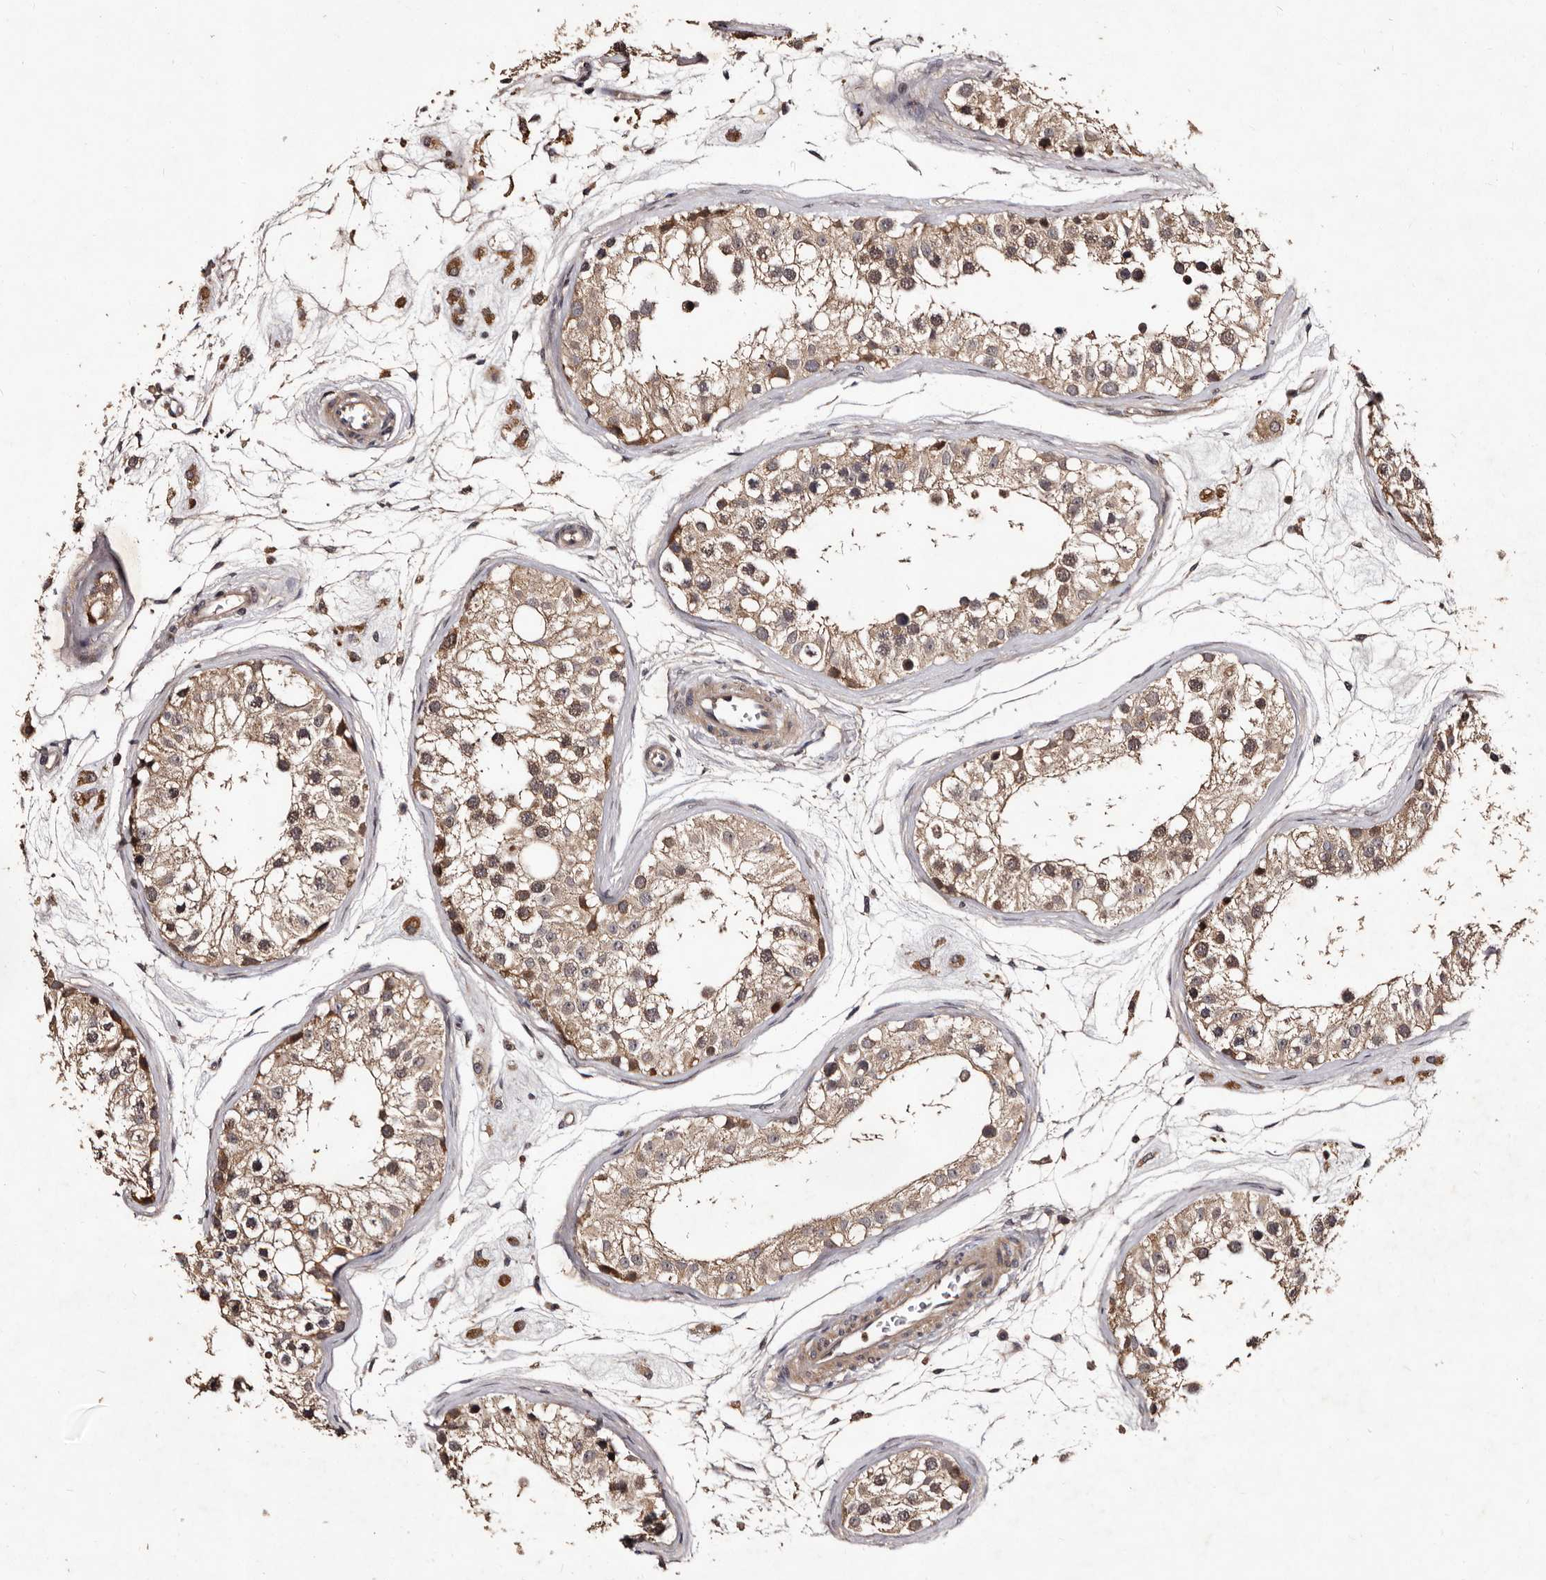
{"staining": {"intensity": "moderate", "quantity": ">75%", "location": "cytoplasmic/membranous"}, "tissue": "testis", "cell_type": "Cells in seminiferous ducts", "image_type": "normal", "snomed": [{"axis": "morphology", "description": "Normal tissue, NOS"}, {"axis": "morphology", "description": "Adenocarcinoma, metastatic, NOS"}, {"axis": "topography", "description": "Testis"}], "caption": "Immunohistochemical staining of unremarkable testis displays moderate cytoplasmic/membranous protein positivity in about >75% of cells in seminiferous ducts. (Stains: DAB (3,3'-diaminobenzidine) in brown, nuclei in blue, Microscopy: brightfield microscopy at high magnification).", "gene": "MKRN3", "patient": {"sex": "male", "age": 26}}